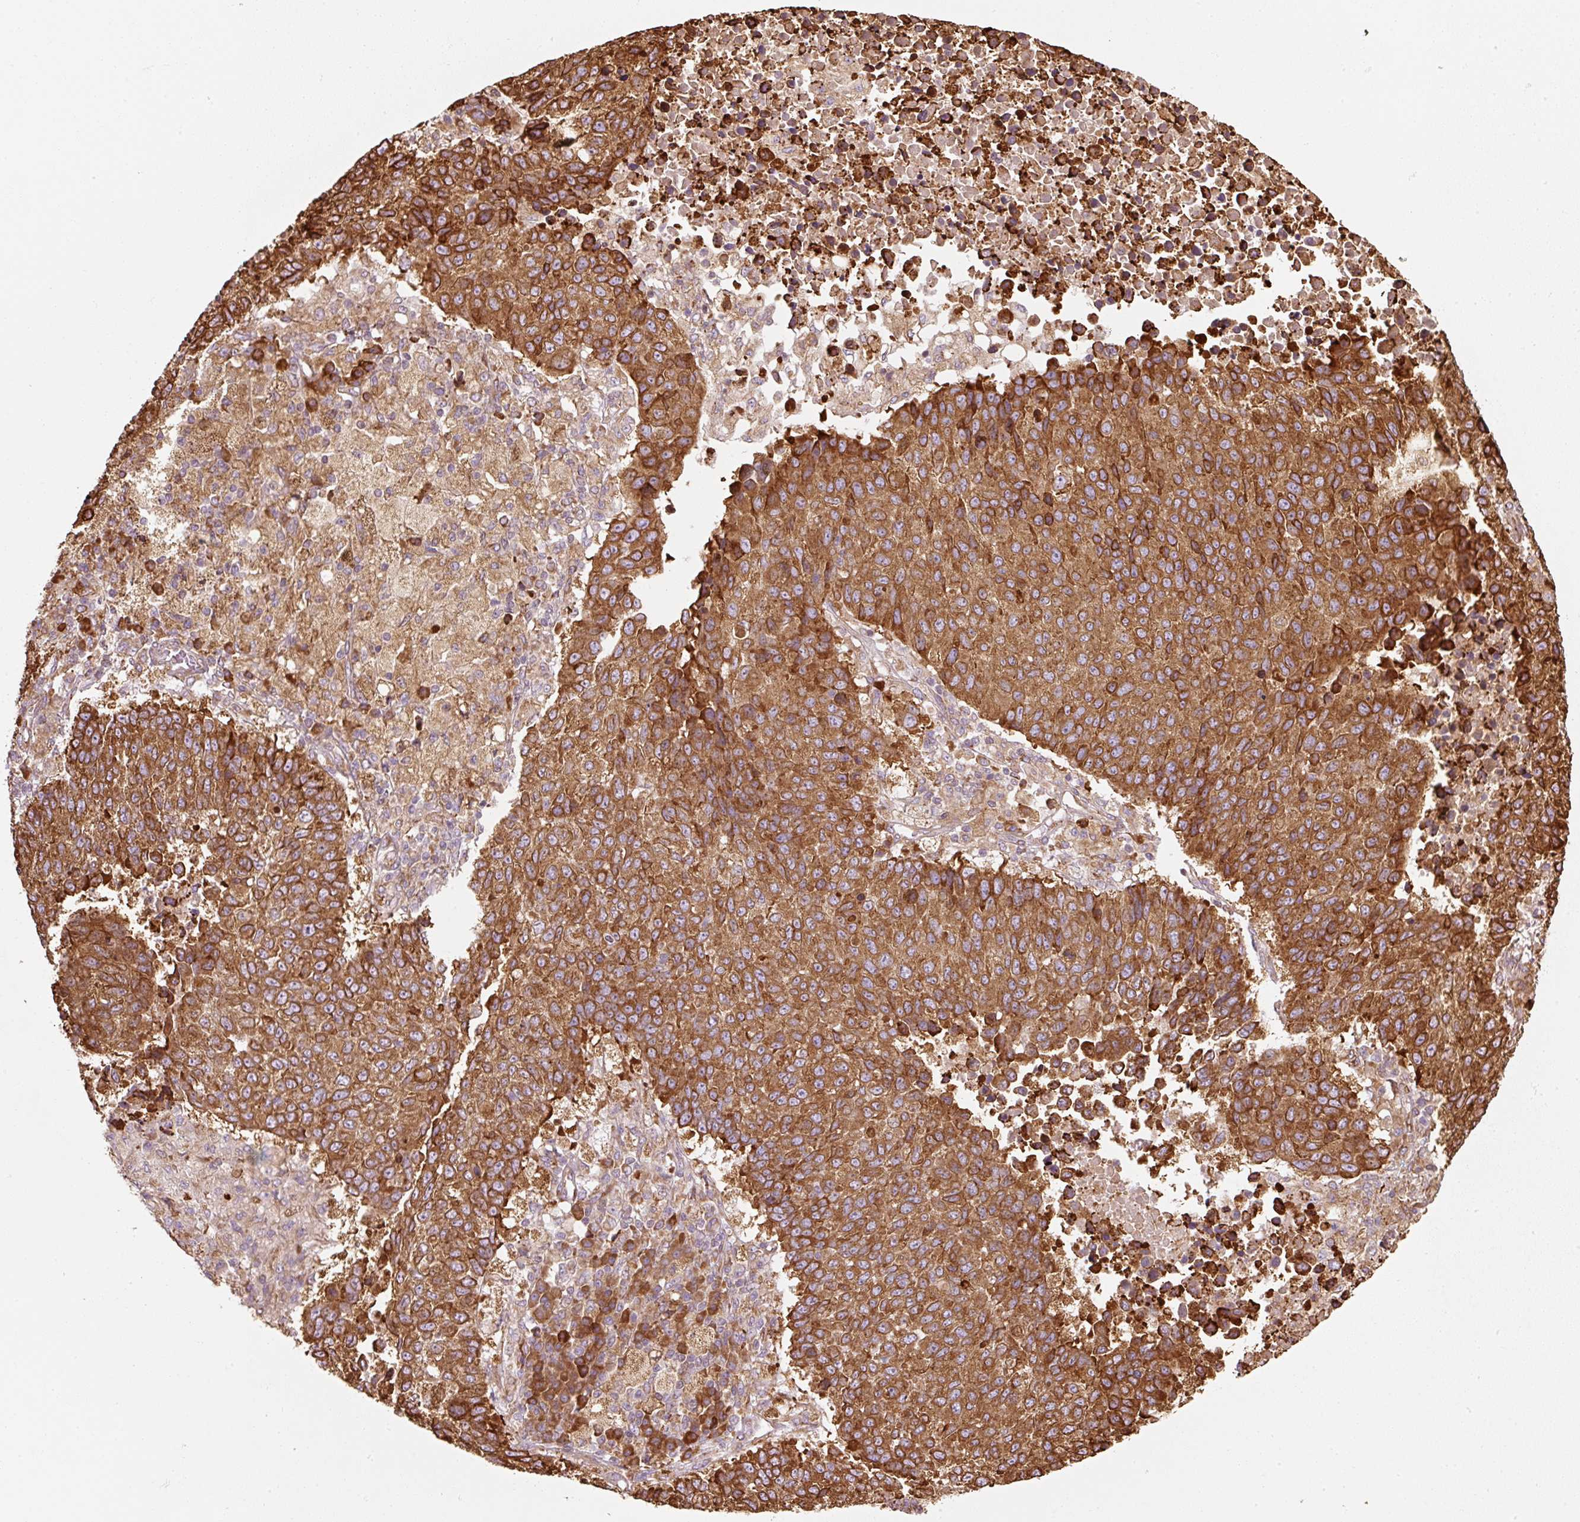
{"staining": {"intensity": "strong", "quantity": ">75%", "location": "cytoplasmic/membranous"}, "tissue": "lung cancer", "cell_type": "Tumor cells", "image_type": "cancer", "snomed": [{"axis": "morphology", "description": "Squamous cell carcinoma, NOS"}, {"axis": "topography", "description": "Lung"}], "caption": "Strong cytoplasmic/membranous protein staining is seen in about >75% of tumor cells in squamous cell carcinoma (lung).", "gene": "PRKCSH", "patient": {"sex": "male", "age": 73}}